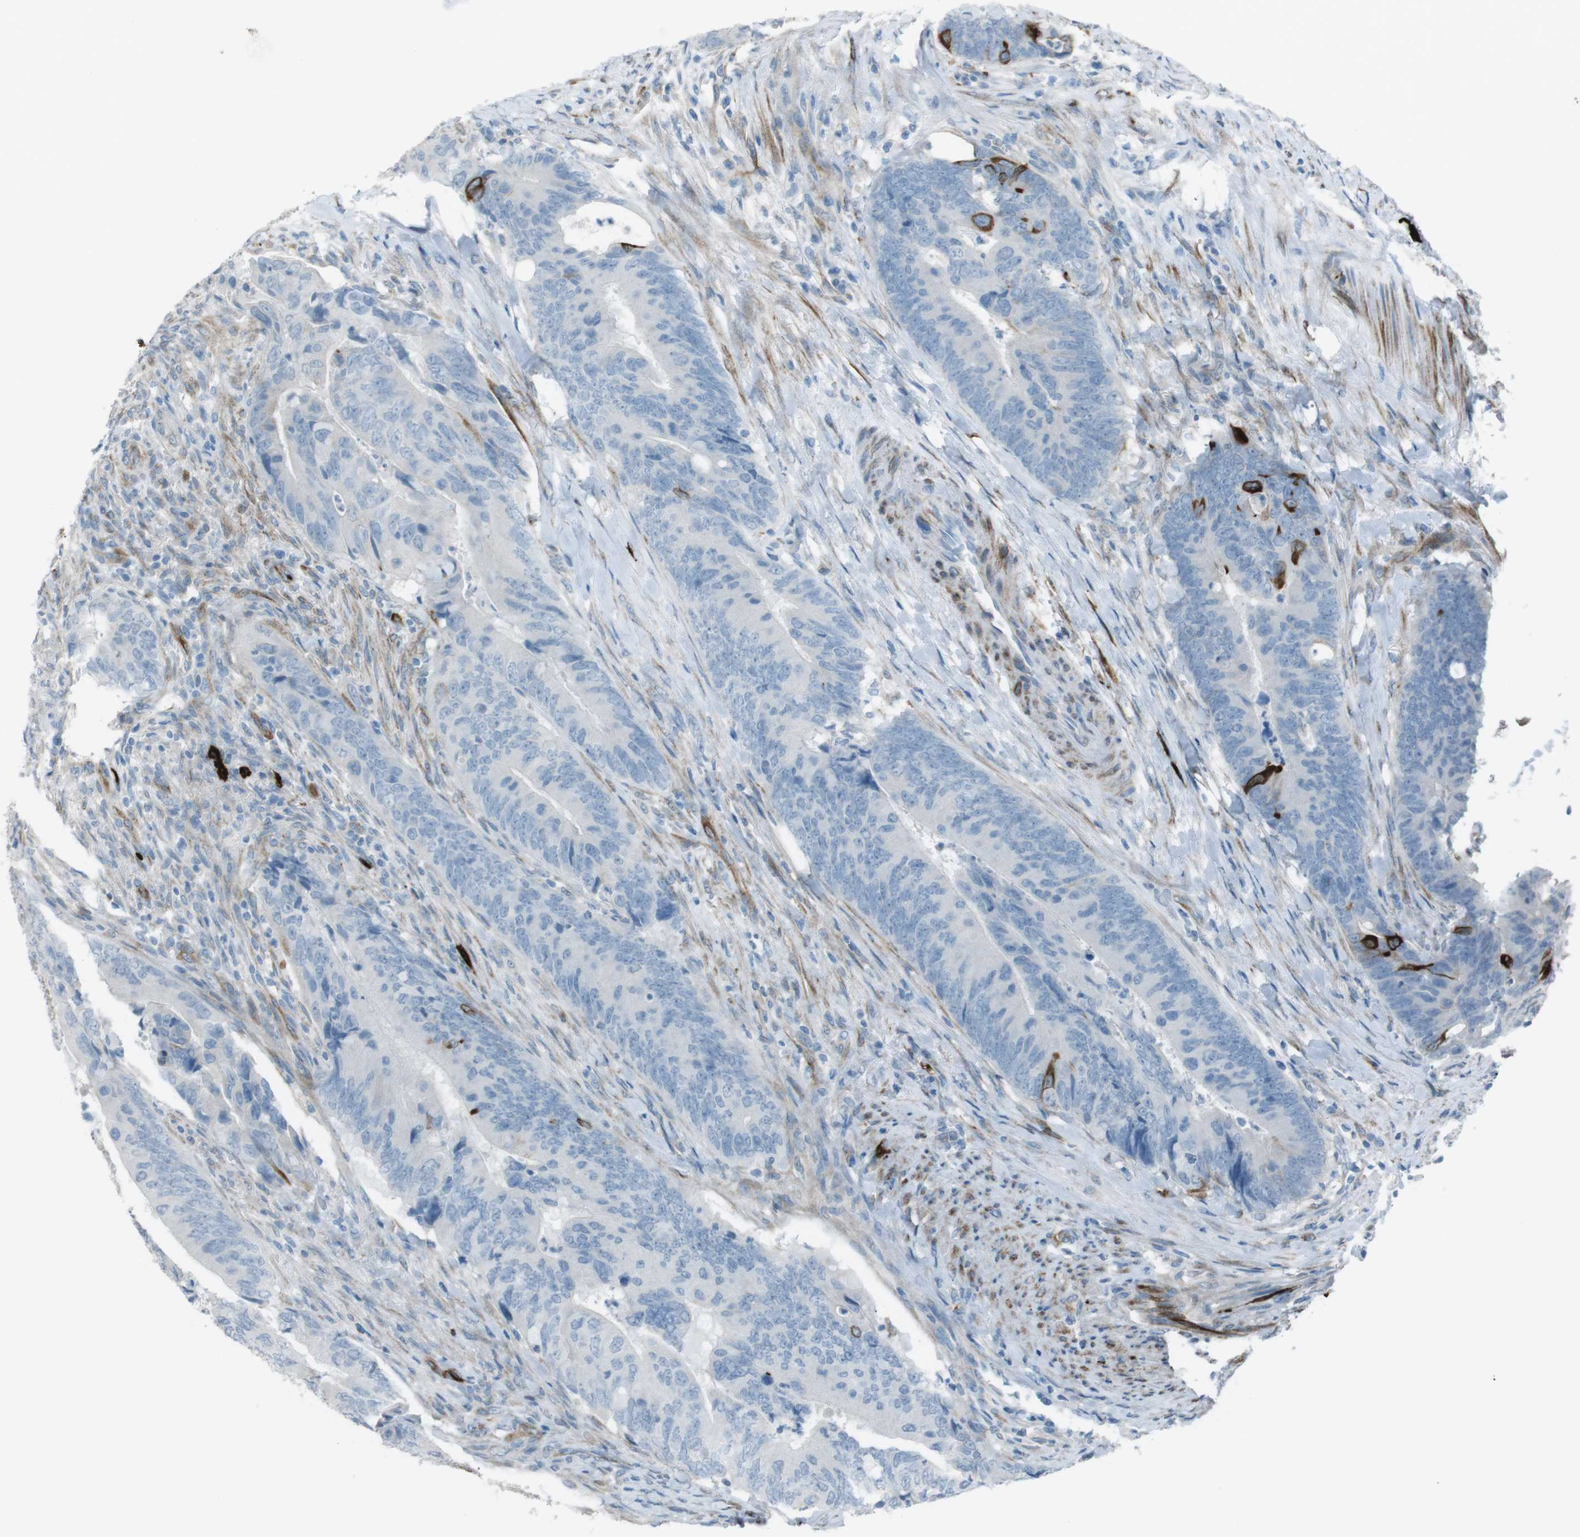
{"staining": {"intensity": "negative", "quantity": "none", "location": "none"}, "tissue": "colorectal cancer", "cell_type": "Tumor cells", "image_type": "cancer", "snomed": [{"axis": "morphology", "description": "Normal tissue, NOS"}, {"axis": "morphology", "description": "Adenocarcinoma, NOS"}, {"axis": "topography", "description": "Colon"}], "caption": "This is a image of immunohistochemistry staining of colorectal cancer (adenocarcinoma), which shows no expression in tumor cells.", "gene": "TUBB2A", "patient": {"sex": "male", "age": 56}}